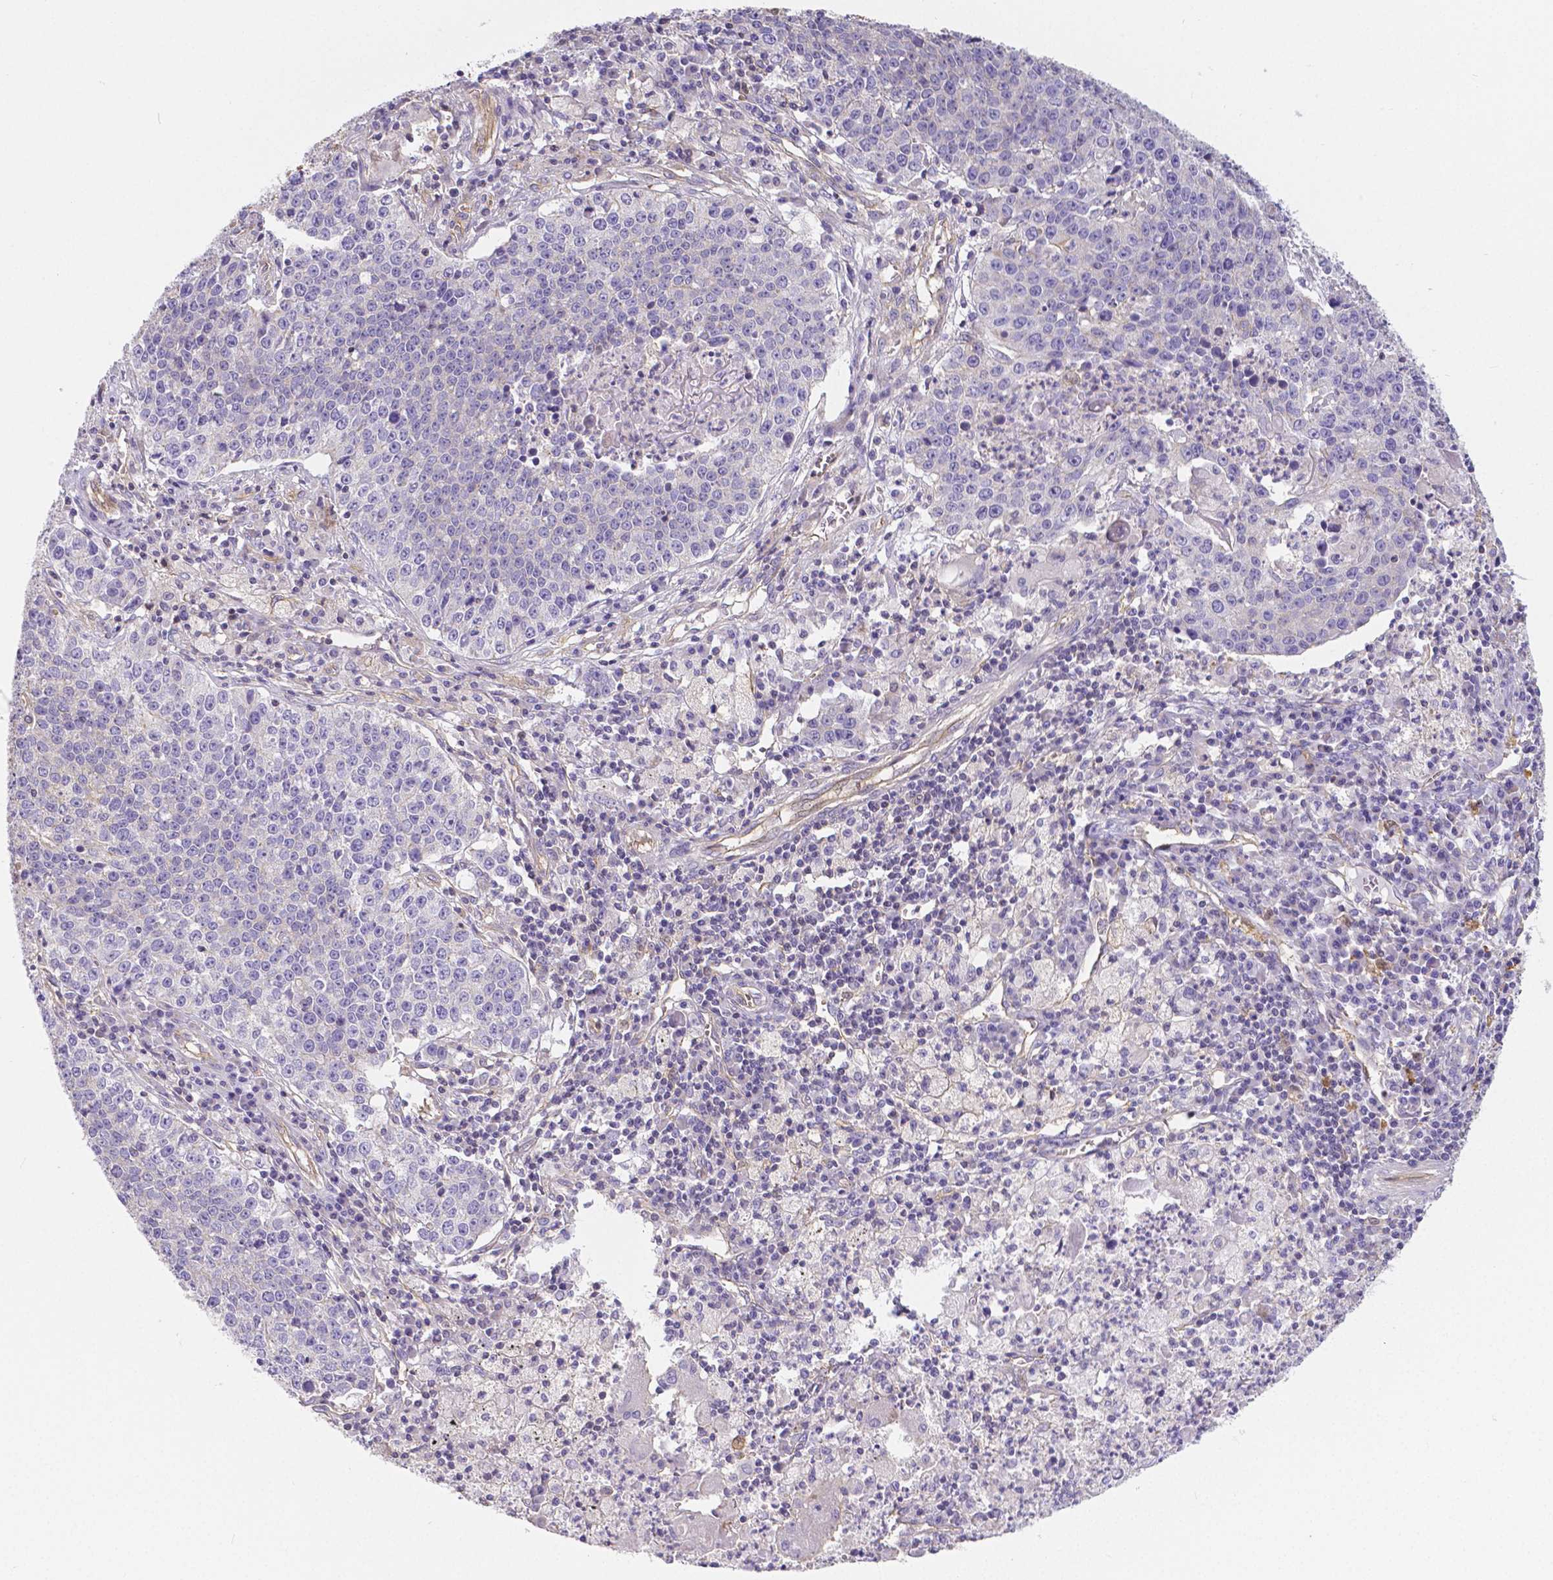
{"staining": {"intensity": "negative", "quantity": "none", "location": "none"}, "tissue": "lung cancer", "cell_type": "Tumor cells", "image_type": "cancer", "snomed": [{"axis": "morphology", "description": "Squamous cell carcinoma, NOS"}, {"axis": "morphology", "description": "Squamous cell carcinoma, metastatic, NOS"}, {"axis": "topography", "description": "Lung"}, {"axis": "topography", "description": "Pleura, NOS"}], "caption": "Tumor cells show no significant expression in lung cancer.", "gene": "CRMP1", "patient": {"sex": "male", "age": 72}}